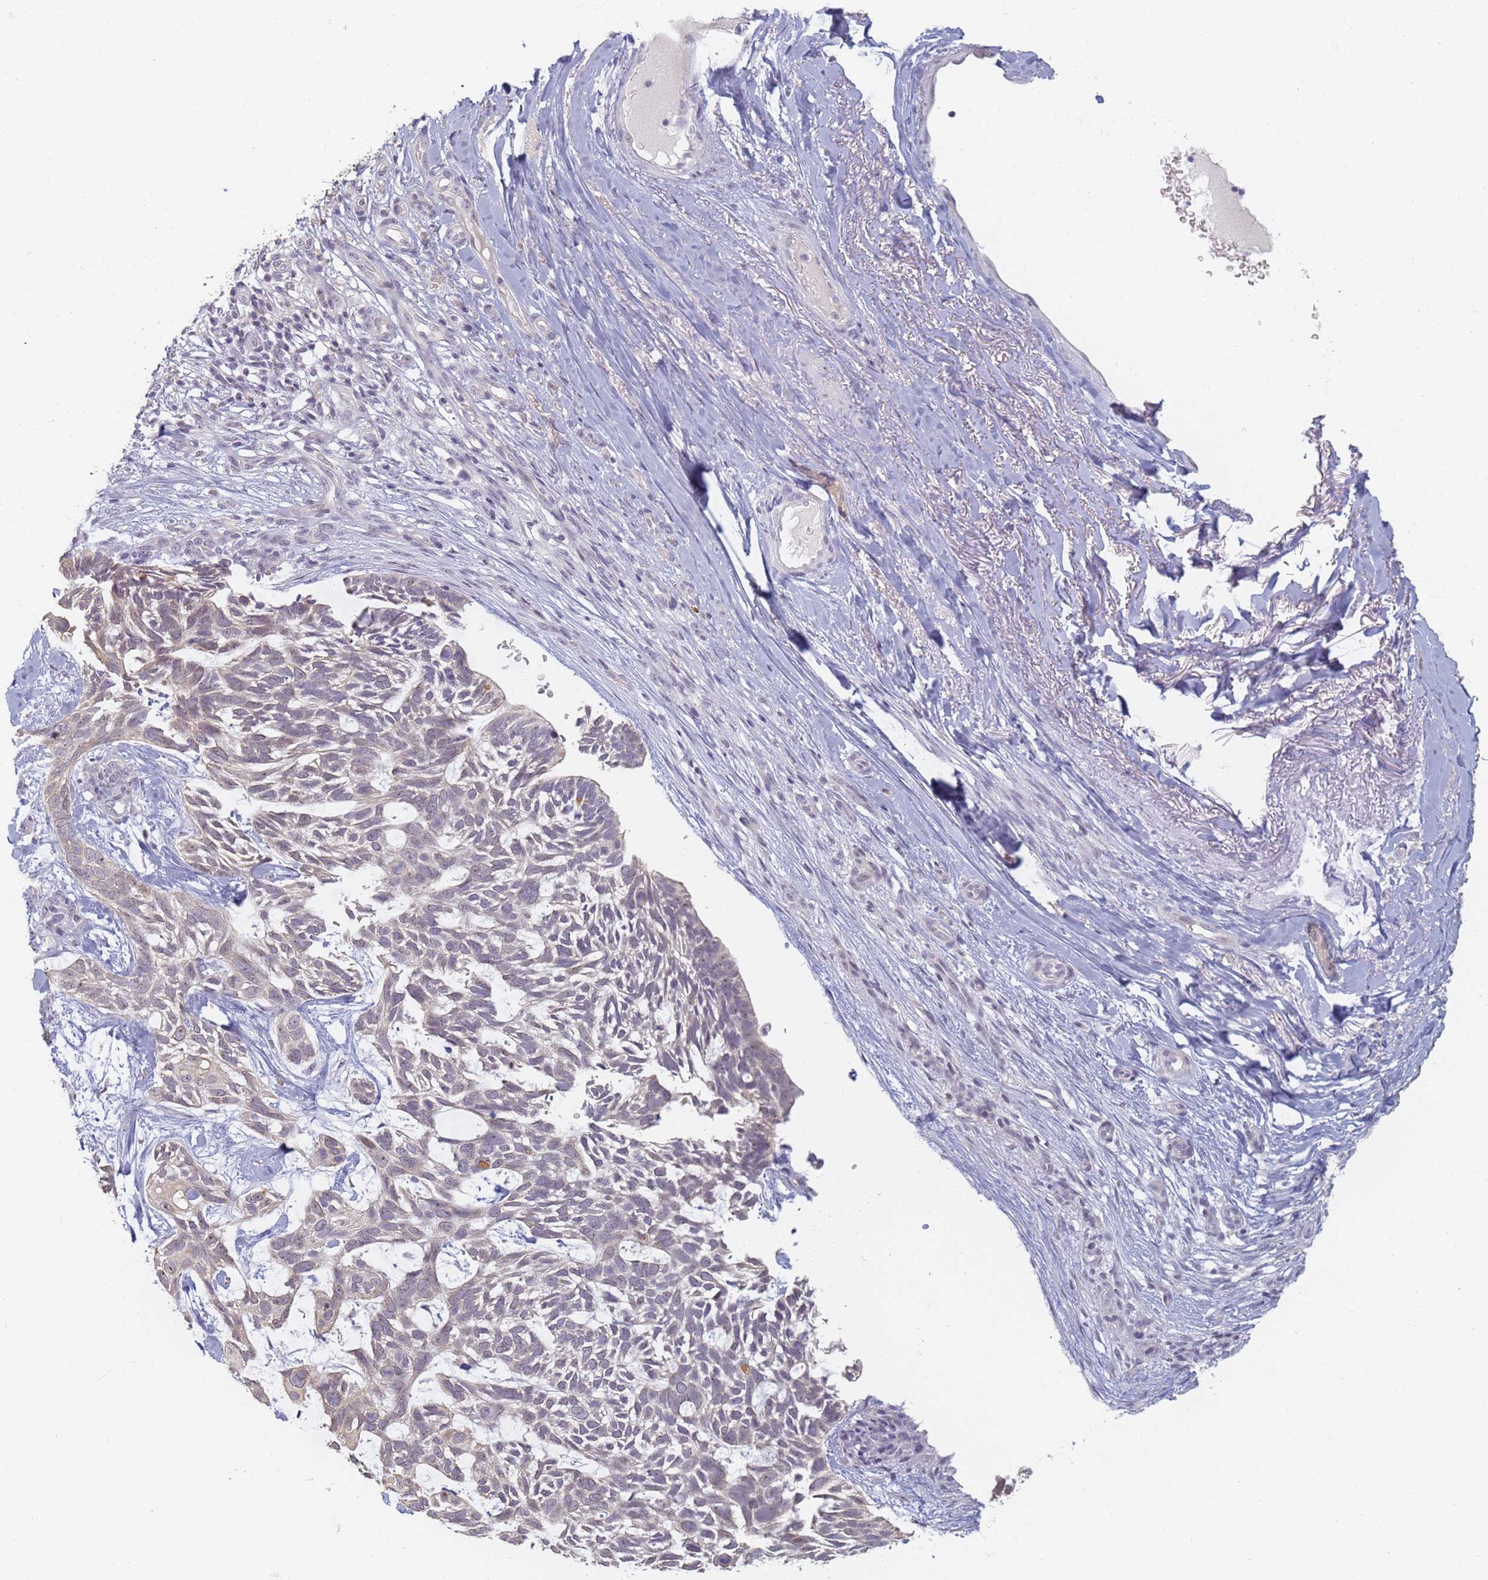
{"staining": {"intensity": "weak", "quantity": "<25%", "location": "cytoplasmic/membranous"}, "tissue": "skin cancer", "cell_type": "Tumor cells", "image_type": "cancer", "snomed": [{"axis": "morphology", "description": "Basal cell carcinoma"}, {"axis": "topography", "description": "Skin"}], "caption": "The histopathology image shows no staining of tumor cells in basal cell carcinoma (skin). (Brightfield microscopy of DAB immunohistochemistry at high magnification).", "gene": "SLC38A9", "patient": {"sex": "male", "age": 88}}